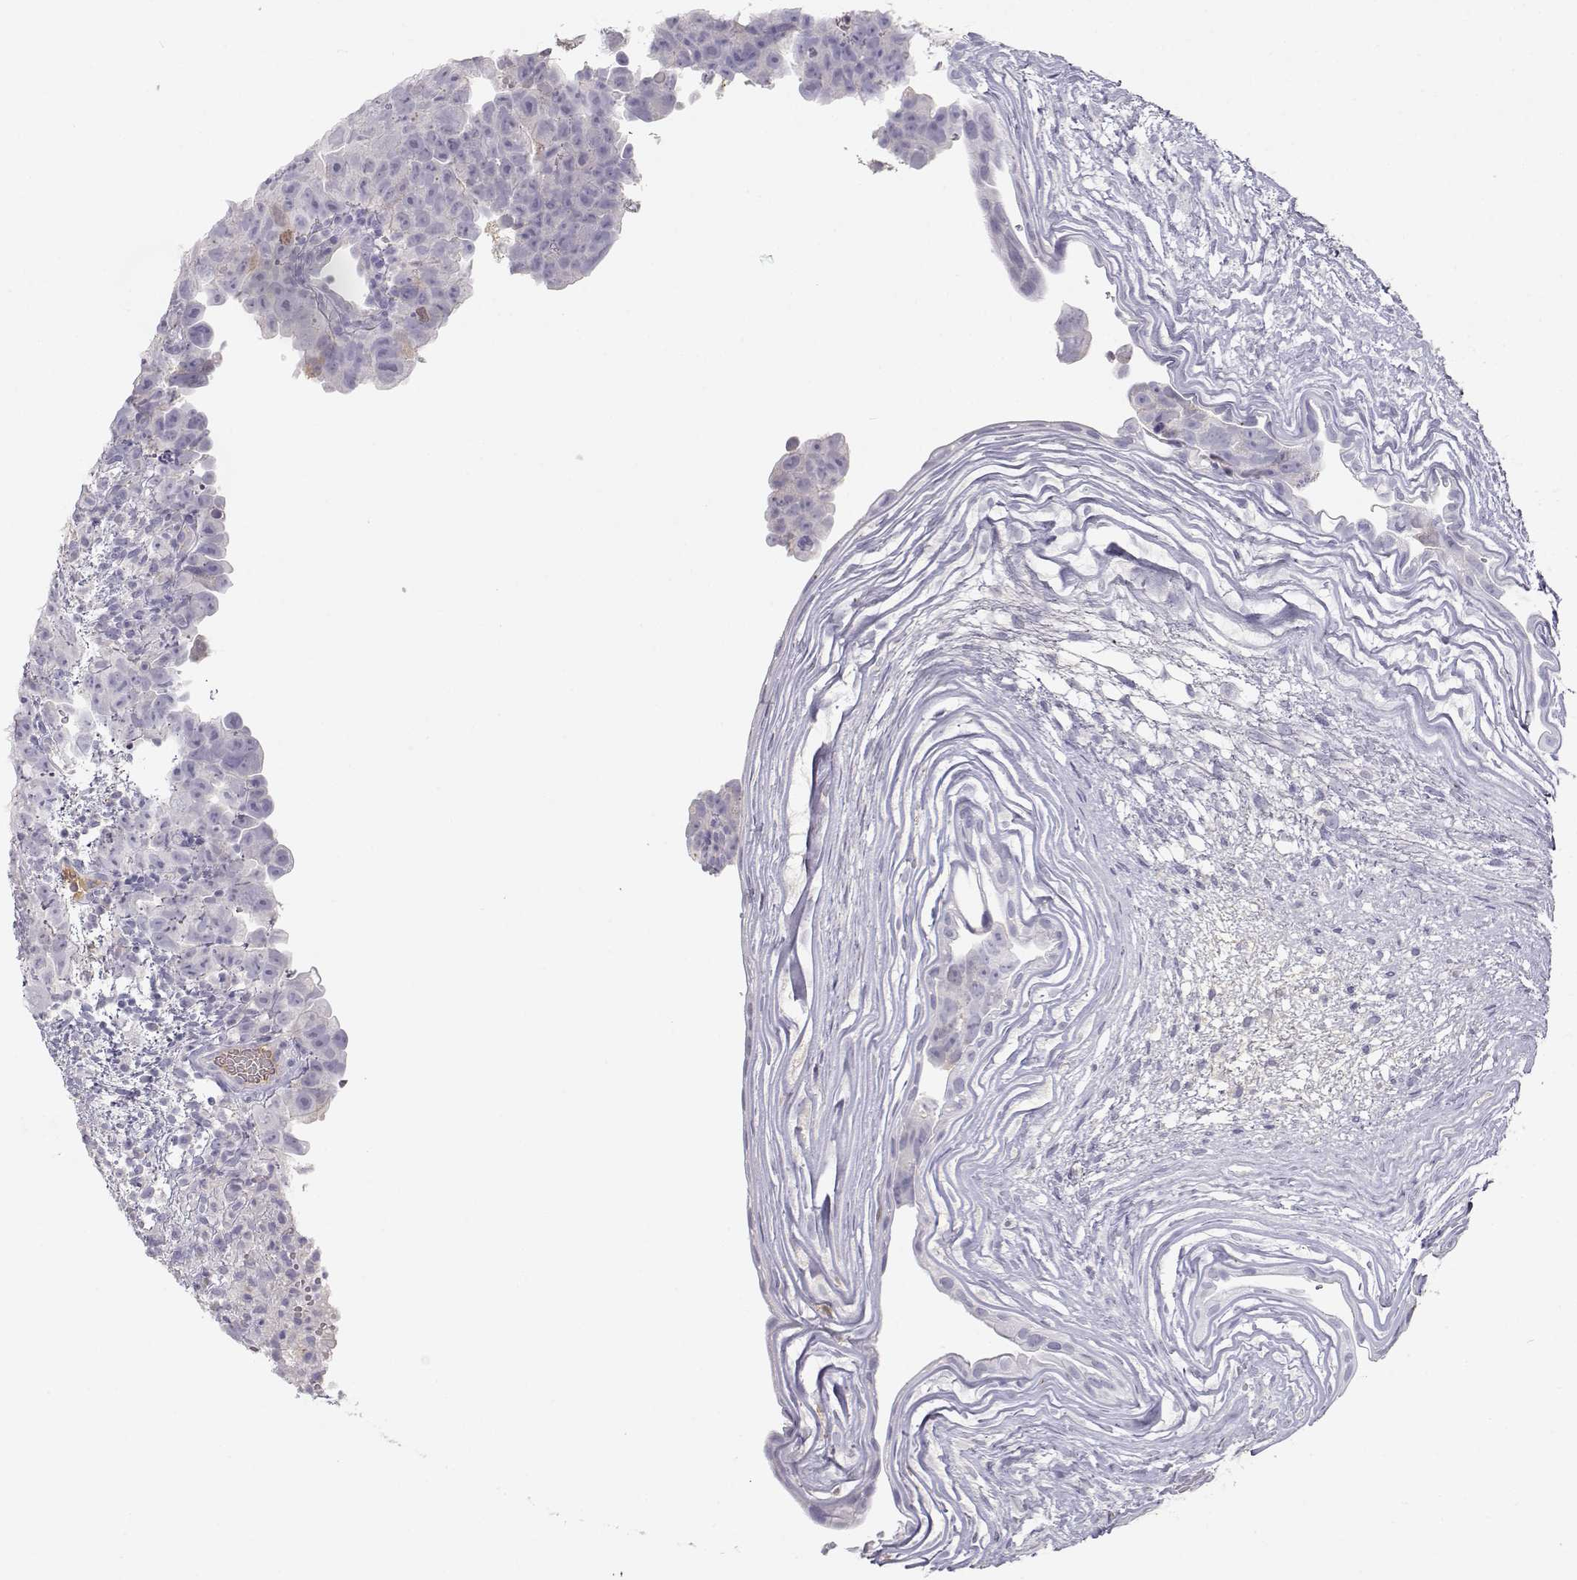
{"staining": {"intensity": "negative", "quantity": "none", "location": "none"}, "tissue": "testis cancer", "cell_type": "Tumor cells", "image_type": "cancer", "snomed": [{"axis": "morphology", "description": "Normal tissue, NOS"}, {"axis": "morphology", "description": "Carcinoma, Embryonal, NOS"}, {"axis": "topography", "description": "Testis"}, {"axis": "topography", "description": "Epididymis"}], "caption": "Tumor cells show no significant staining in testis embryonal carcinoma.", "gene": "SLCO6A1", "patient": {"sex": "male", "age": 24}}